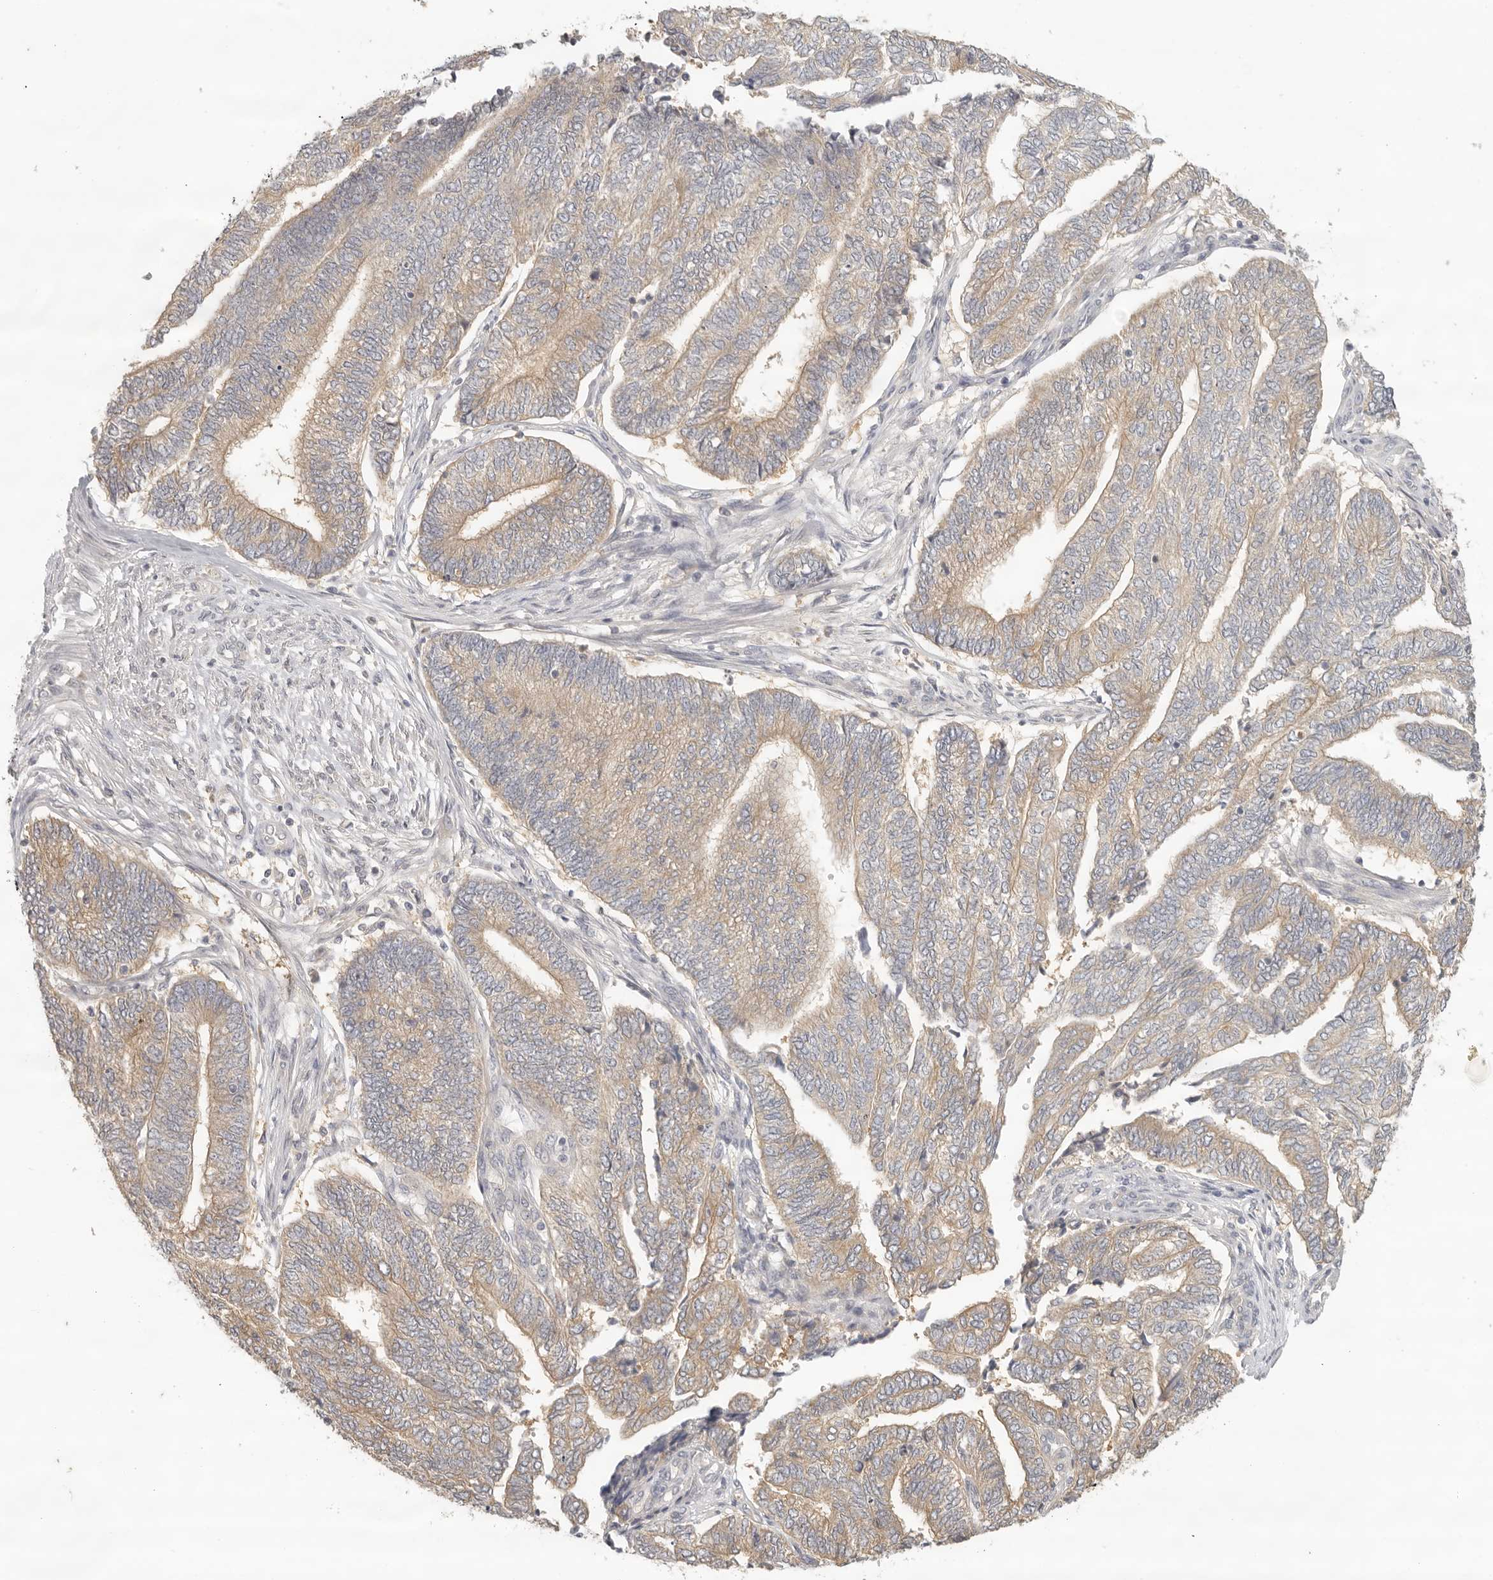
{"staining": {"intensity": "weak", "quantity": ">75%", "location": "cytoplasmic/membranous"}, "tissue": "endometrial cancer", "cell_type": "Tumor cells", "image_type": "cancer", "snomed": [{"axis": "morphology", "description": "Adenocarcinoma, NOS"}, {"axis": "topography", "description": "Uterus"}, {"axis": "topography", "description": "Endometrium"}], "caption": "Immunohistochemical staining of human endometrial cancer (adenocarcinoma) displays weak cytoplasmic/membranous protein positivity in about >75% of tumor cells.", "gene": "AHDC1", "patient": {"sex": "female", "age": 70}}